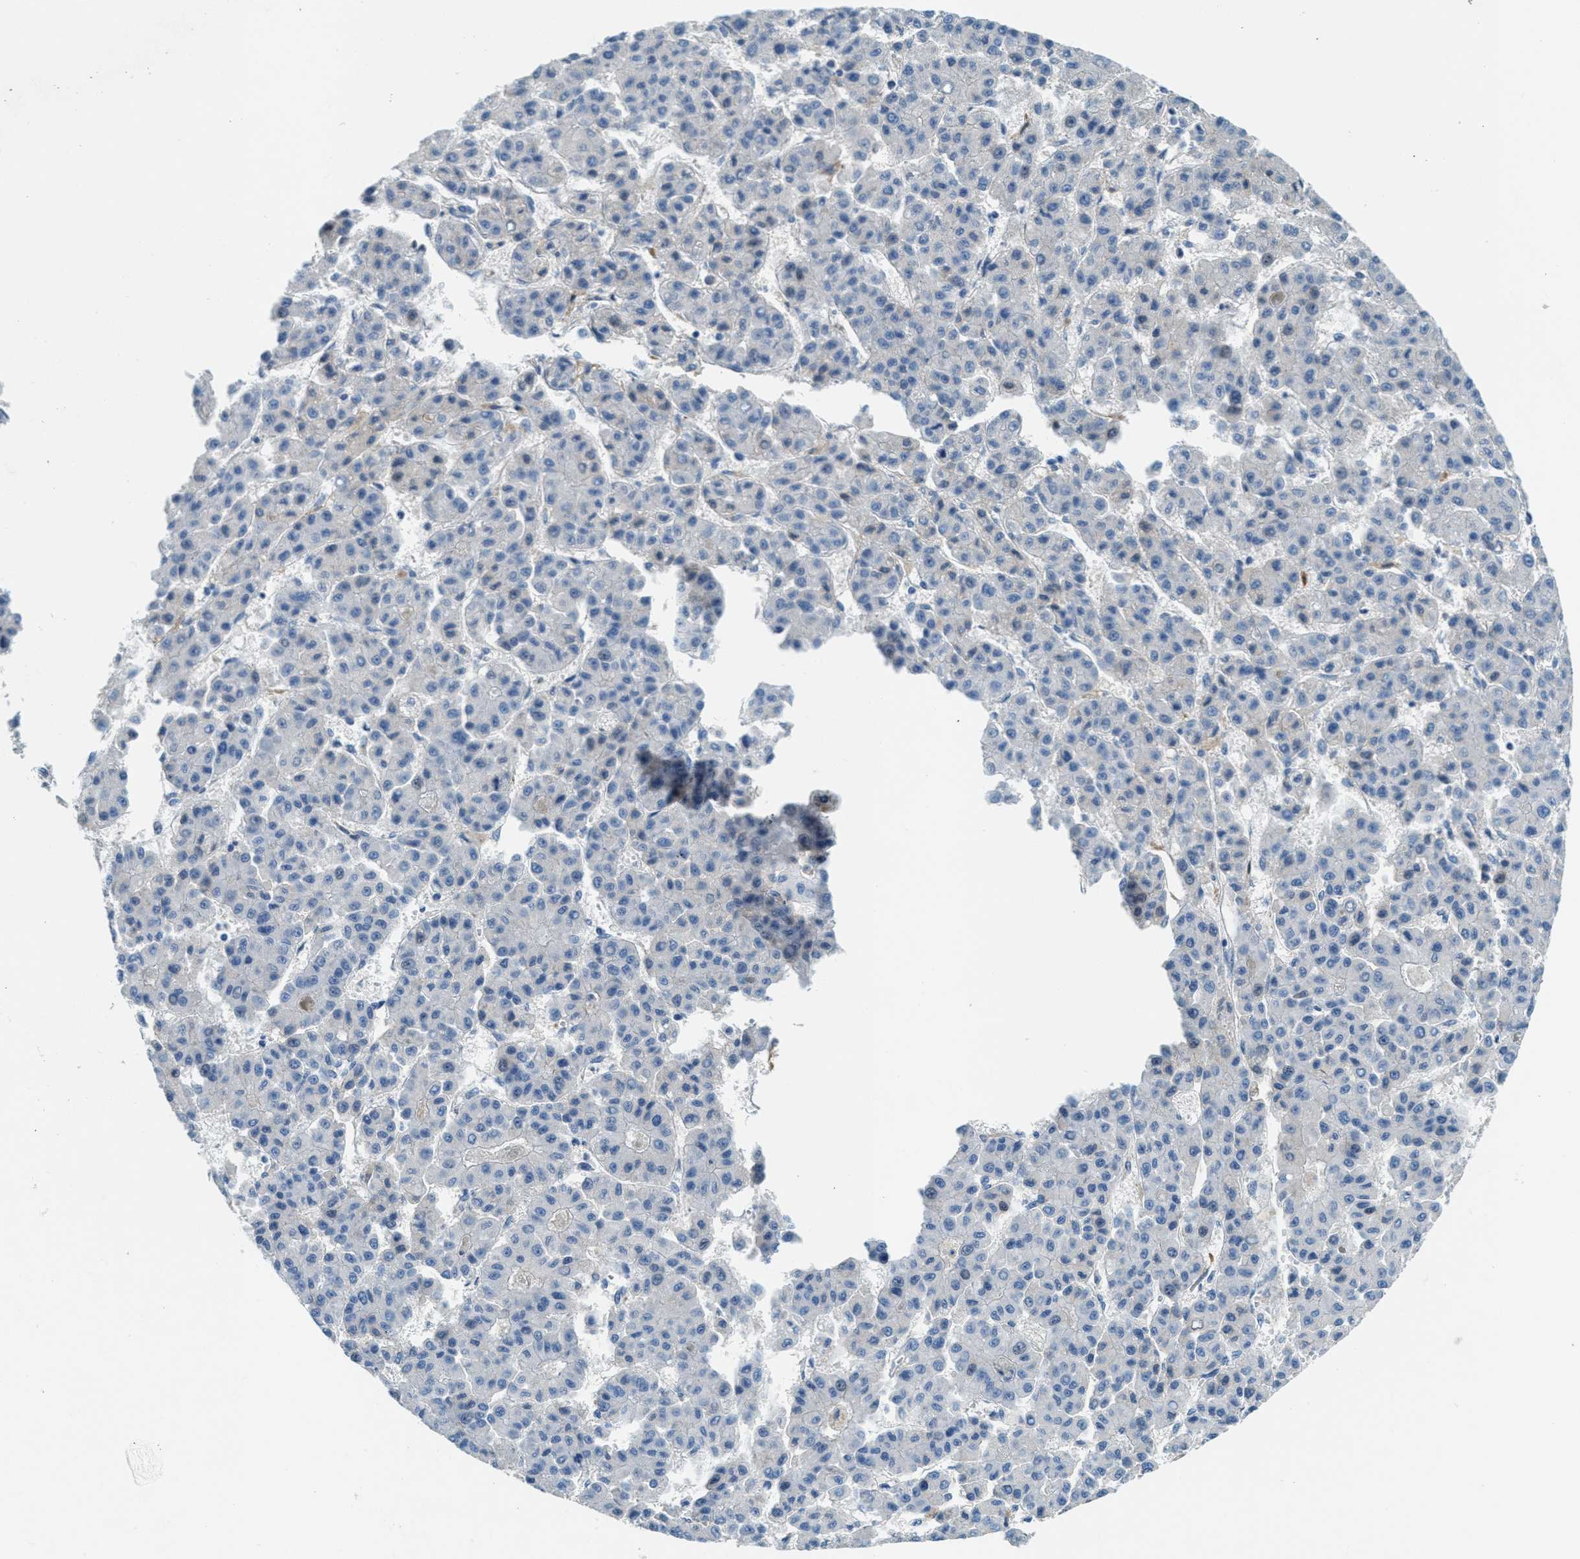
{"staining": {"intensity": "negative", "quantity": "none", "location": "none"}, "tissue": "liver cancer", "cell_type": "Tumor cells", "image_type": "cancer", "snomed": [{"axis": "morphology", "description": "Carcinoma, Hepatocellular, NOS"}, {"axis": "topography", "description": "Liver"}], "caption": "This is an immunohistochemistry photomicrograph of liver cancer. There is no expression in tumor cells.", "gene": "A2M", "patient": {"sex": "male", "age": 70}}